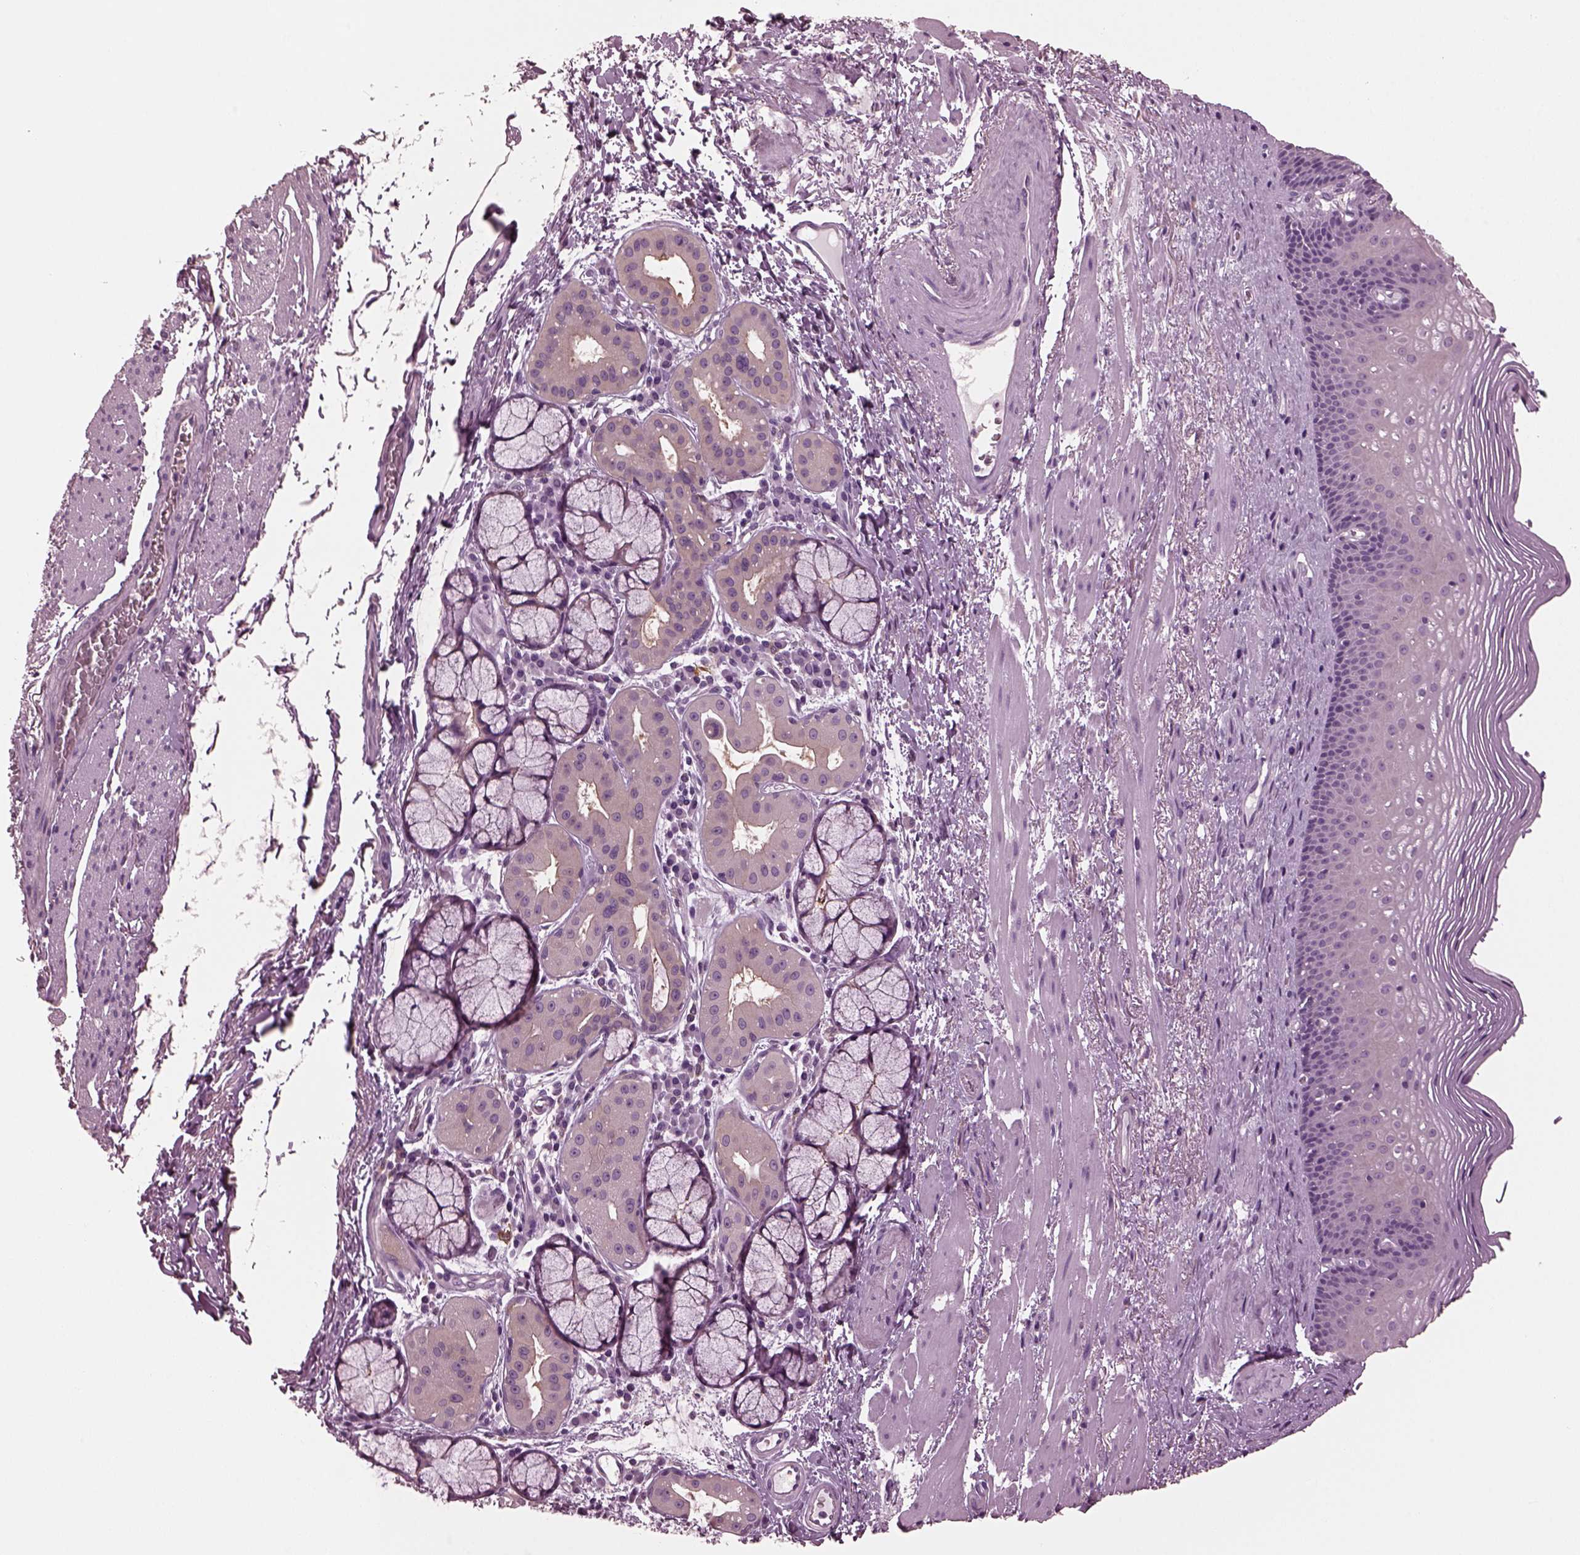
{"staining": {"intensity": "negative", "quantity": "none", "location": "none"}, "tissue": "esophagus", "cell_type": "Squamous epithelial cells", "image_type": "normal", "snomed": [{"axis": "morphology", "description": "Normal tissue, NOS"}, {"axis": "topography", "description": "Esophagus"}], "caption": "This is an IHC micrograph of benign human esophagus. There is no positivity in squamous epithelial cells.", "gene": "SHTN1", "patient": {"sex": "male", "age": 76}}